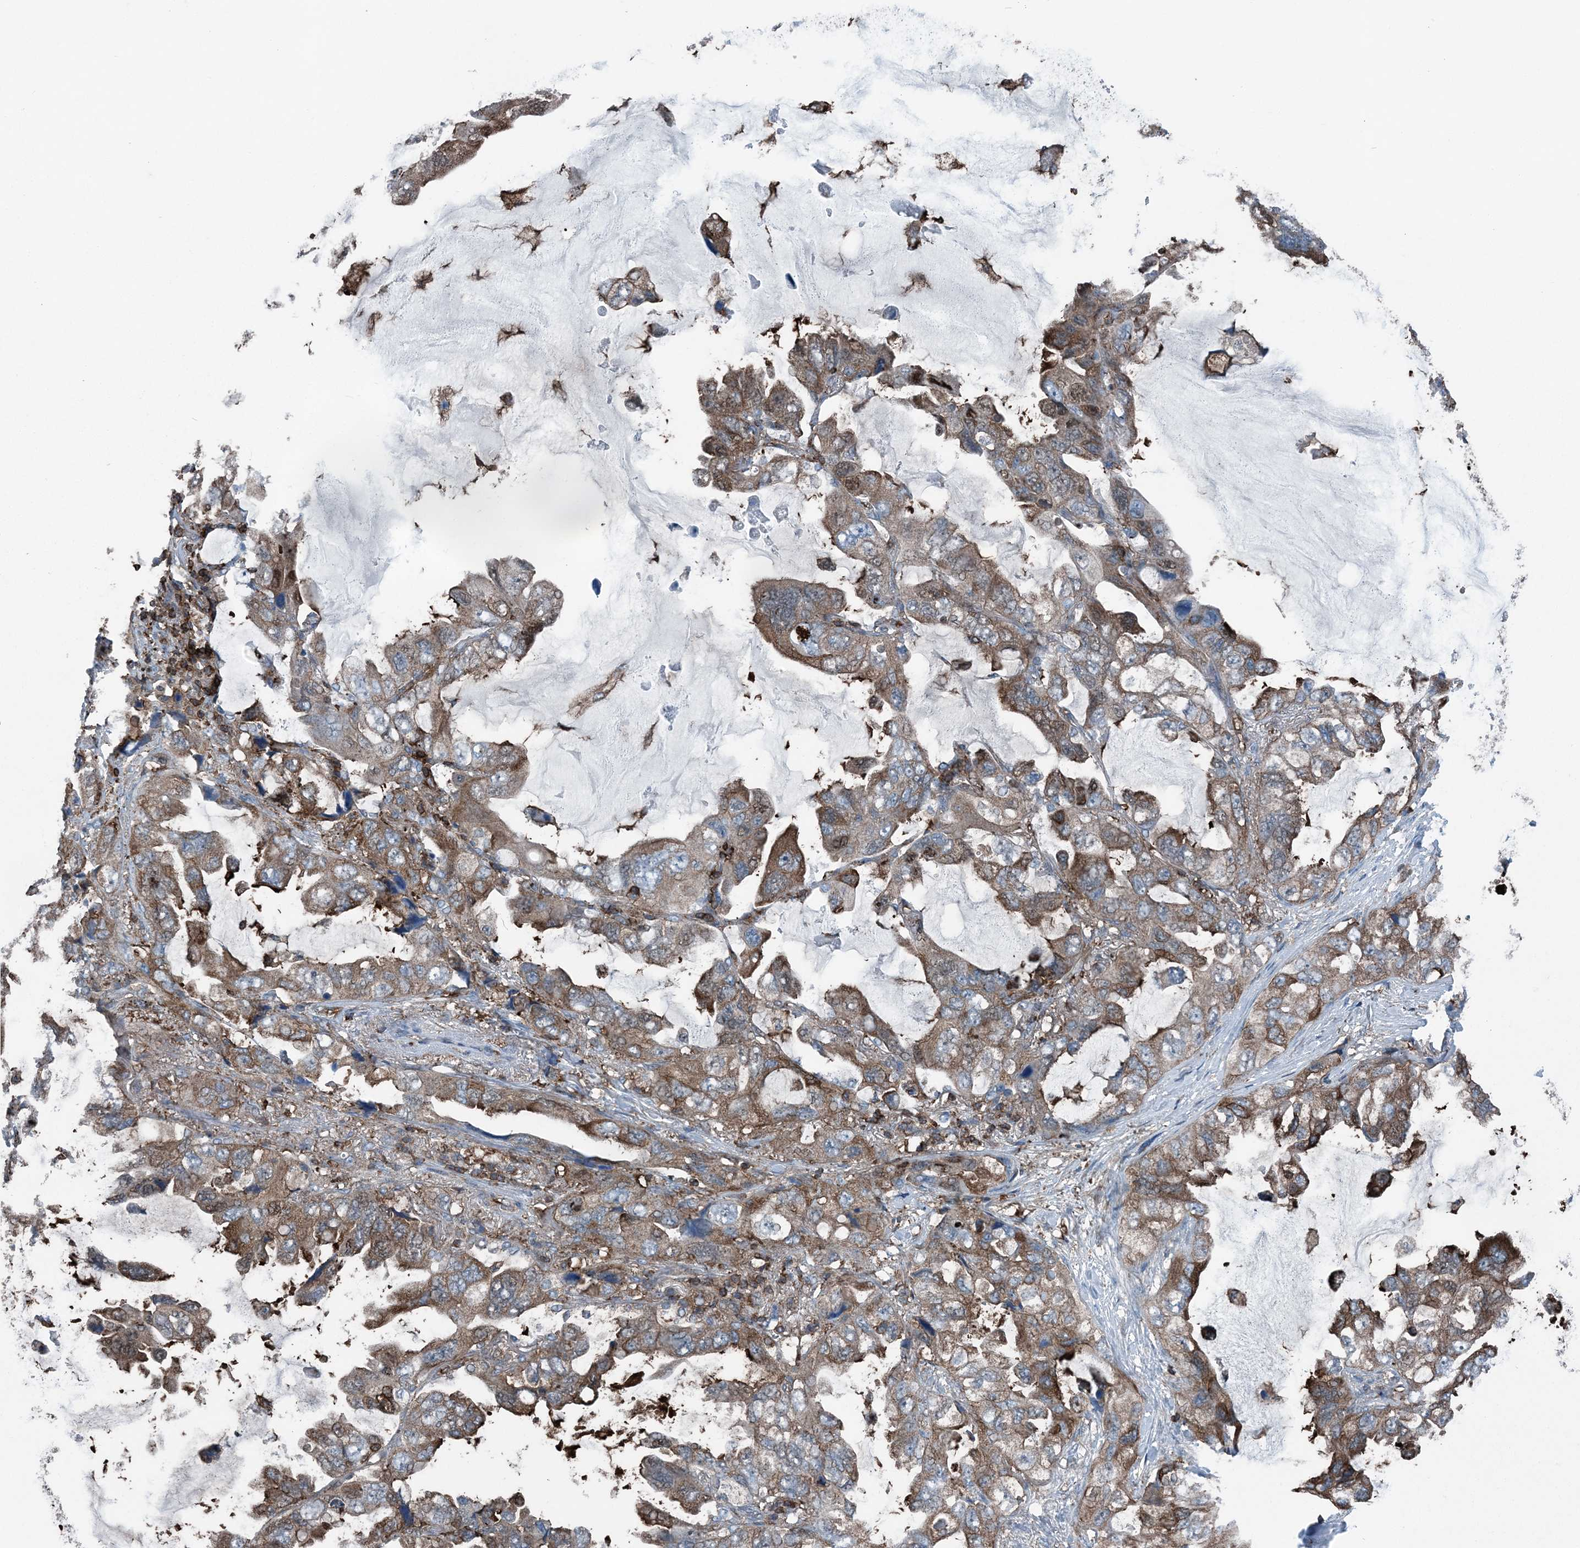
{"staining": {"intensity": "strong", "quantity": ">75%", "location": "cytoplasmic/membranous"}, "tissue": "lung cancer", "cell_type": "Tumor cells", "image_type": "cancer", "snomed": [{"axis": "morphology", "description": "Squamous cell carcinoma, NOS"}, {"axis": "topography", "description": "Lung"}], "caption": "IHC photomicrograph of neoplastic tissue: human lung cancer (squamous cell carcinoma) stained using IHC exhibits high levels of strong protein expression localized specifically in the cytoplasmic/membranous of tumor cells, appearing as a cytoplasmic/membranous brown color.", "gene": "CFL1", "patient": {"sex": "female", "age": 73}}